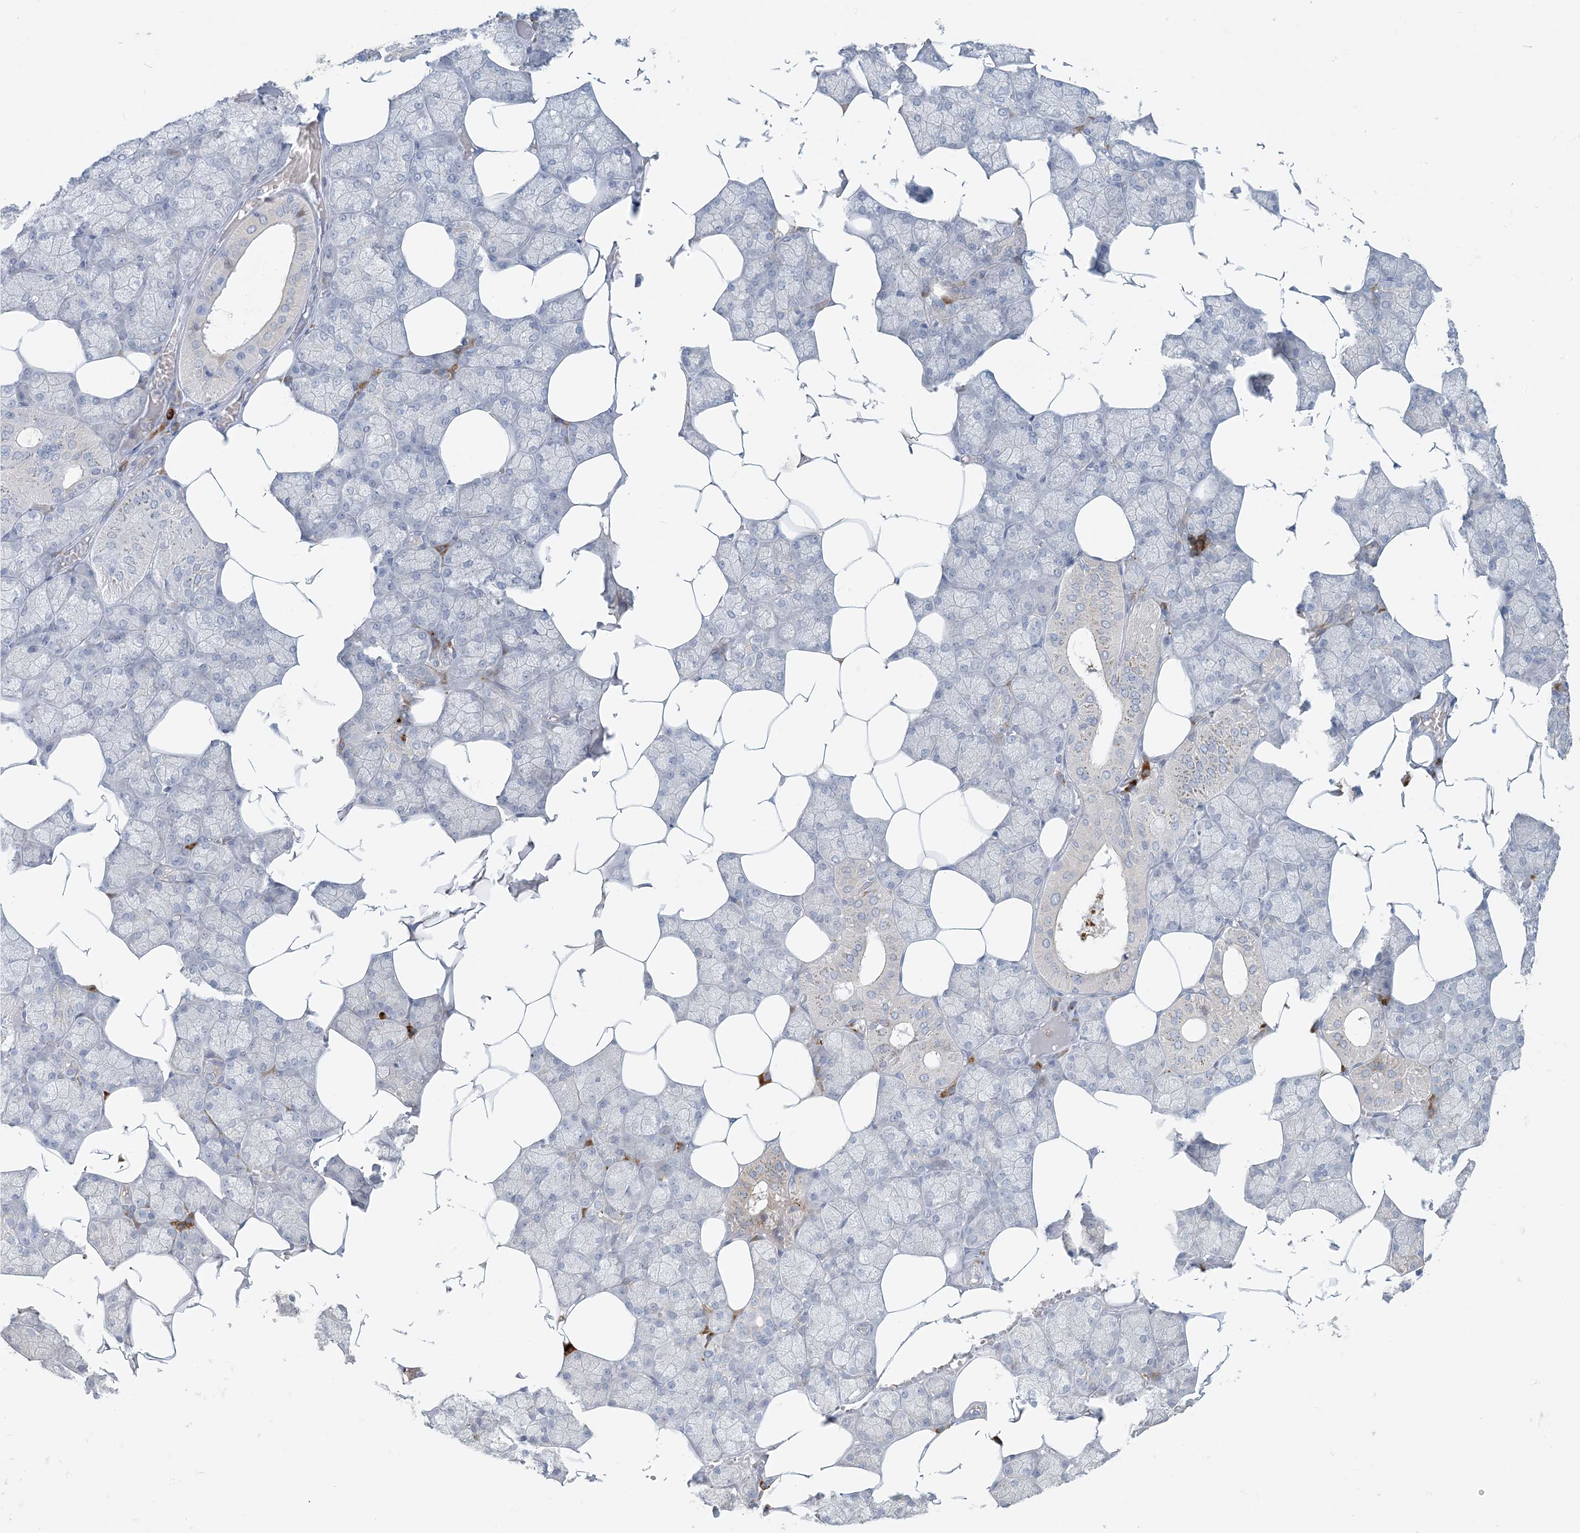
{"staining": {"intensity": "negative", "quantity": "none", "location": "none"}, "tissue": "salivary gland", "cell_type": "Glandular cells", "image_type": "normal", "snomed": [{"axis": "morphology", "description": "Normal tissue, NOS"}, {"axis": "topography", "description": "Salivary gland"}], "caption": "This histopathology image is of benign salivary gland stained with immunohistochemistry to label a protein in brown with the nuclei are counter-stained blue. There is no staining in glandular cells. (Brightfield microscopy of DAB (3,3'-diaminobenzidine) immunohistochemistry at high magnification).", "gene": "ZNF385D", "patient": {"sex": "male", "age": 62}}